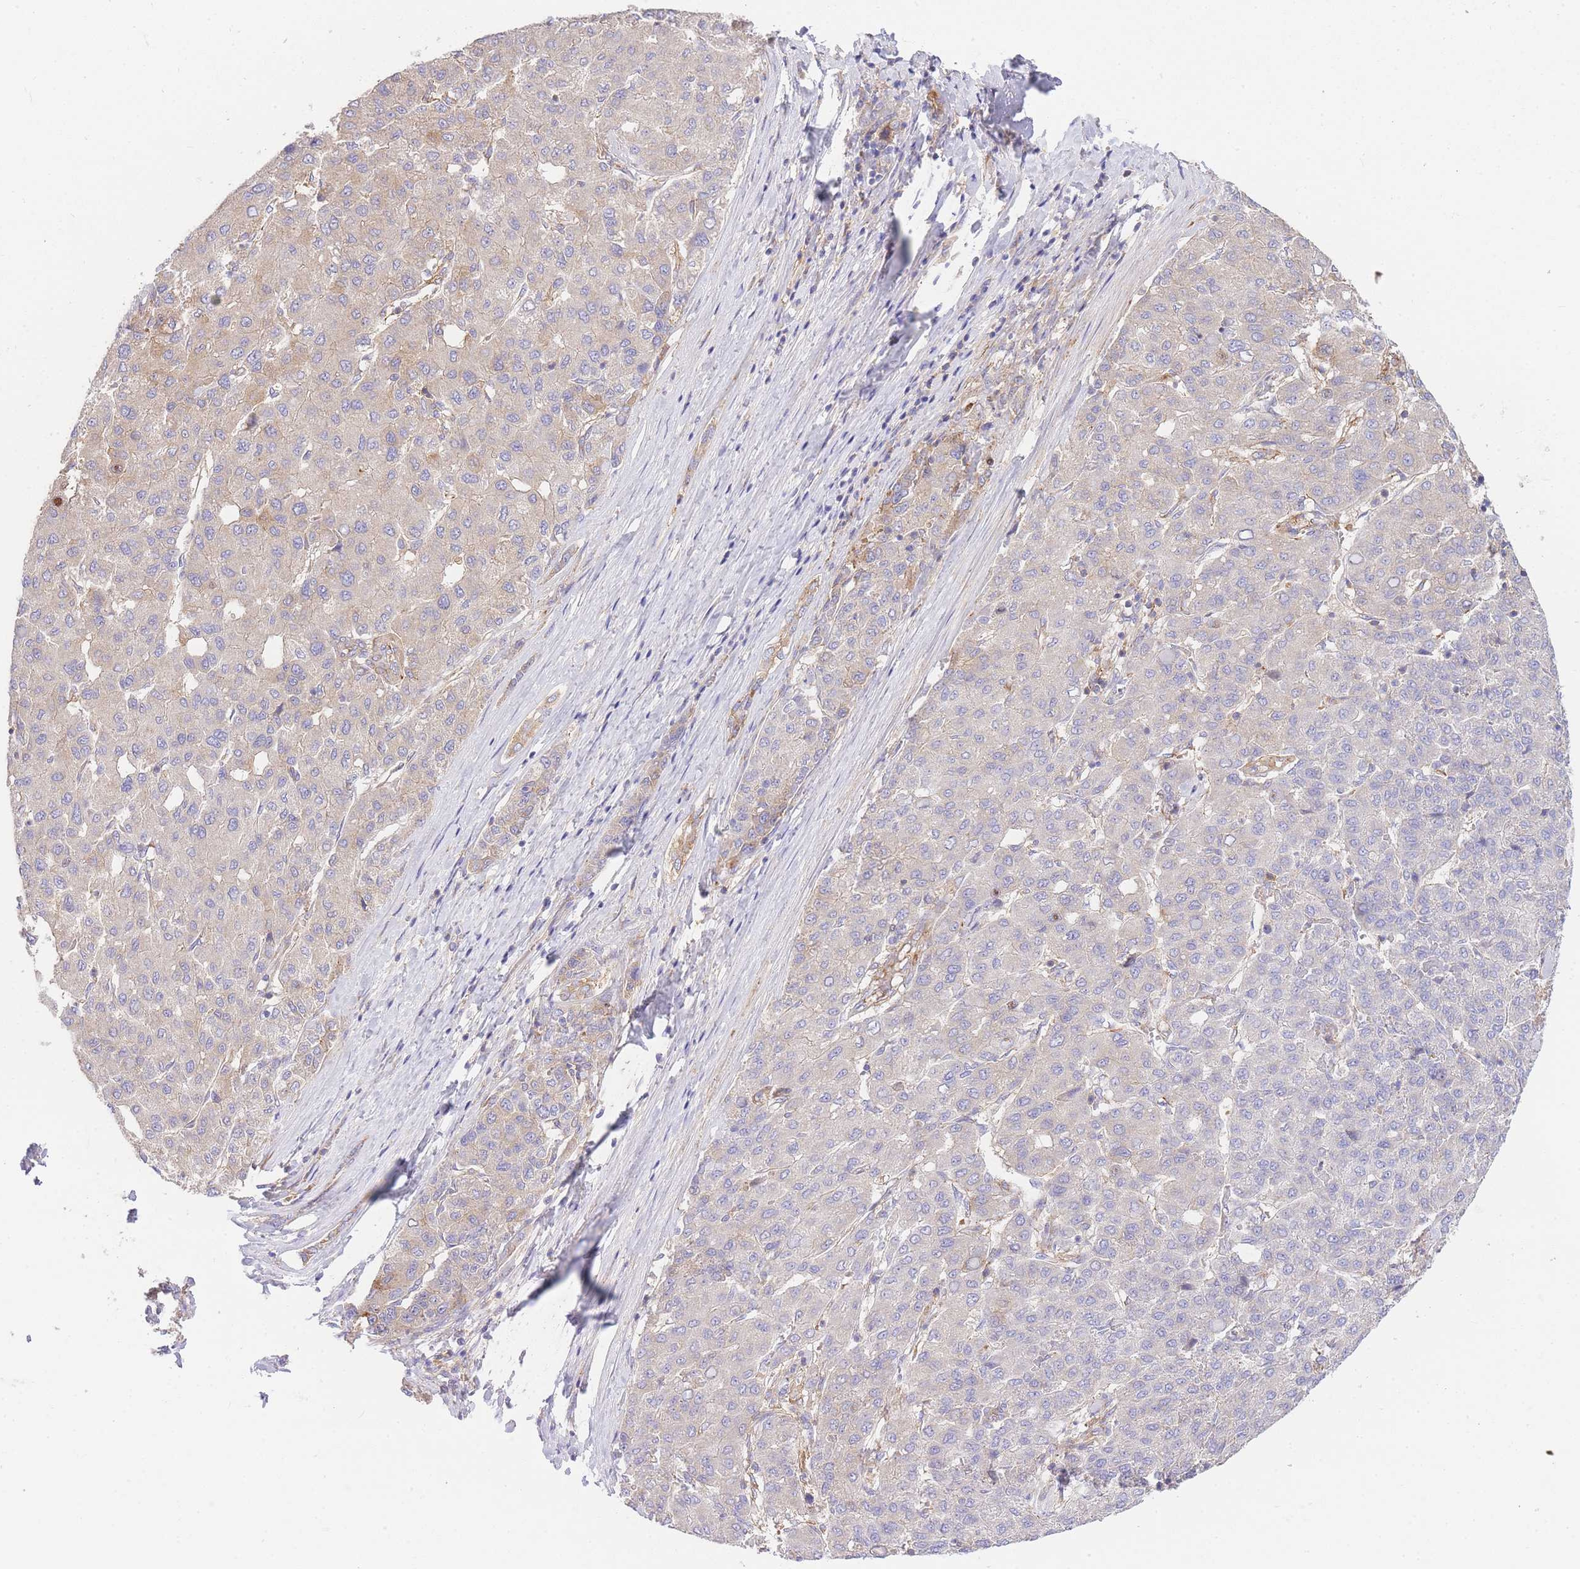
{"staining": {"intensity": "negative", "quantity": "none", "location": "none"}, "tissue": "liver cancer", "cell_type": "Tumor cells", "image_type": "cancer", "snomed": [{"axis": "morphology", "description": "Carcinoma, Hepatocellular, NOS"}, {"axis": "topography", "description": "Liver"}], "caption": "High power microscopy micrograph of an immunohistochemistry histopathology image of hepatocellular carcinoma (liver), revealing no significant staining in tumor cells. Nuclei are stained in blue.", "gene": "INSYN2B", "patient": {"sex": "male", "age": 65}}